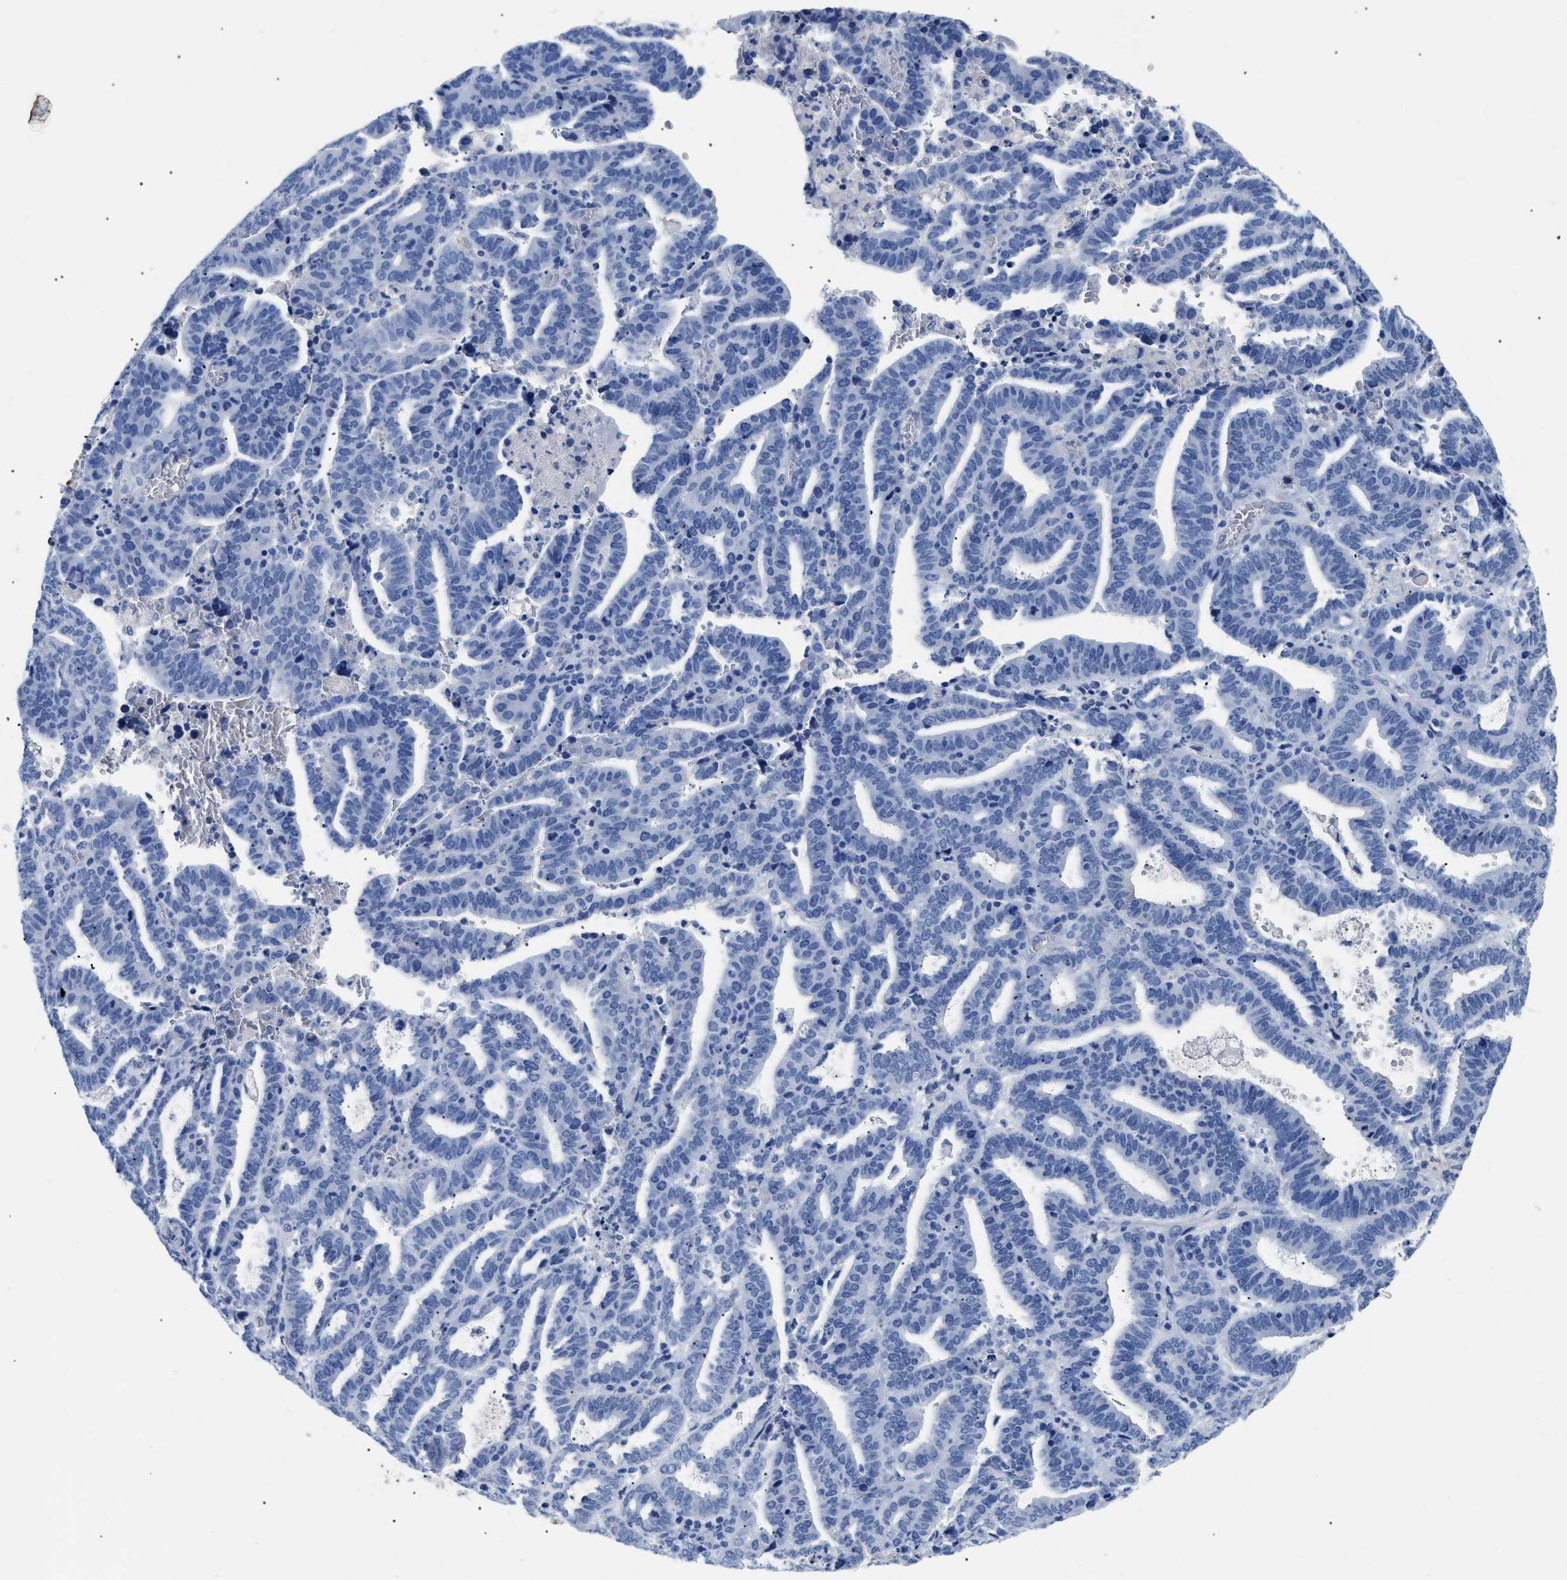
{"staining": {"intensity": "negative", "quantity": "none", "location": "none"}, "tissue": "endometrial cancer", "cell_type": "Tumor cells", "image_type": "cancer", "snomed": [{"axis": "morphology", "description": "Adenocarcinoma, NOS"}, {"axis": "topography", "description": "Uterus"}], "caption": "A micrograph of human endometrial cancer is negative for staining in tumor cells.", "gene": "TMEM68", "patient": {"sex": "female", "age": 83}}